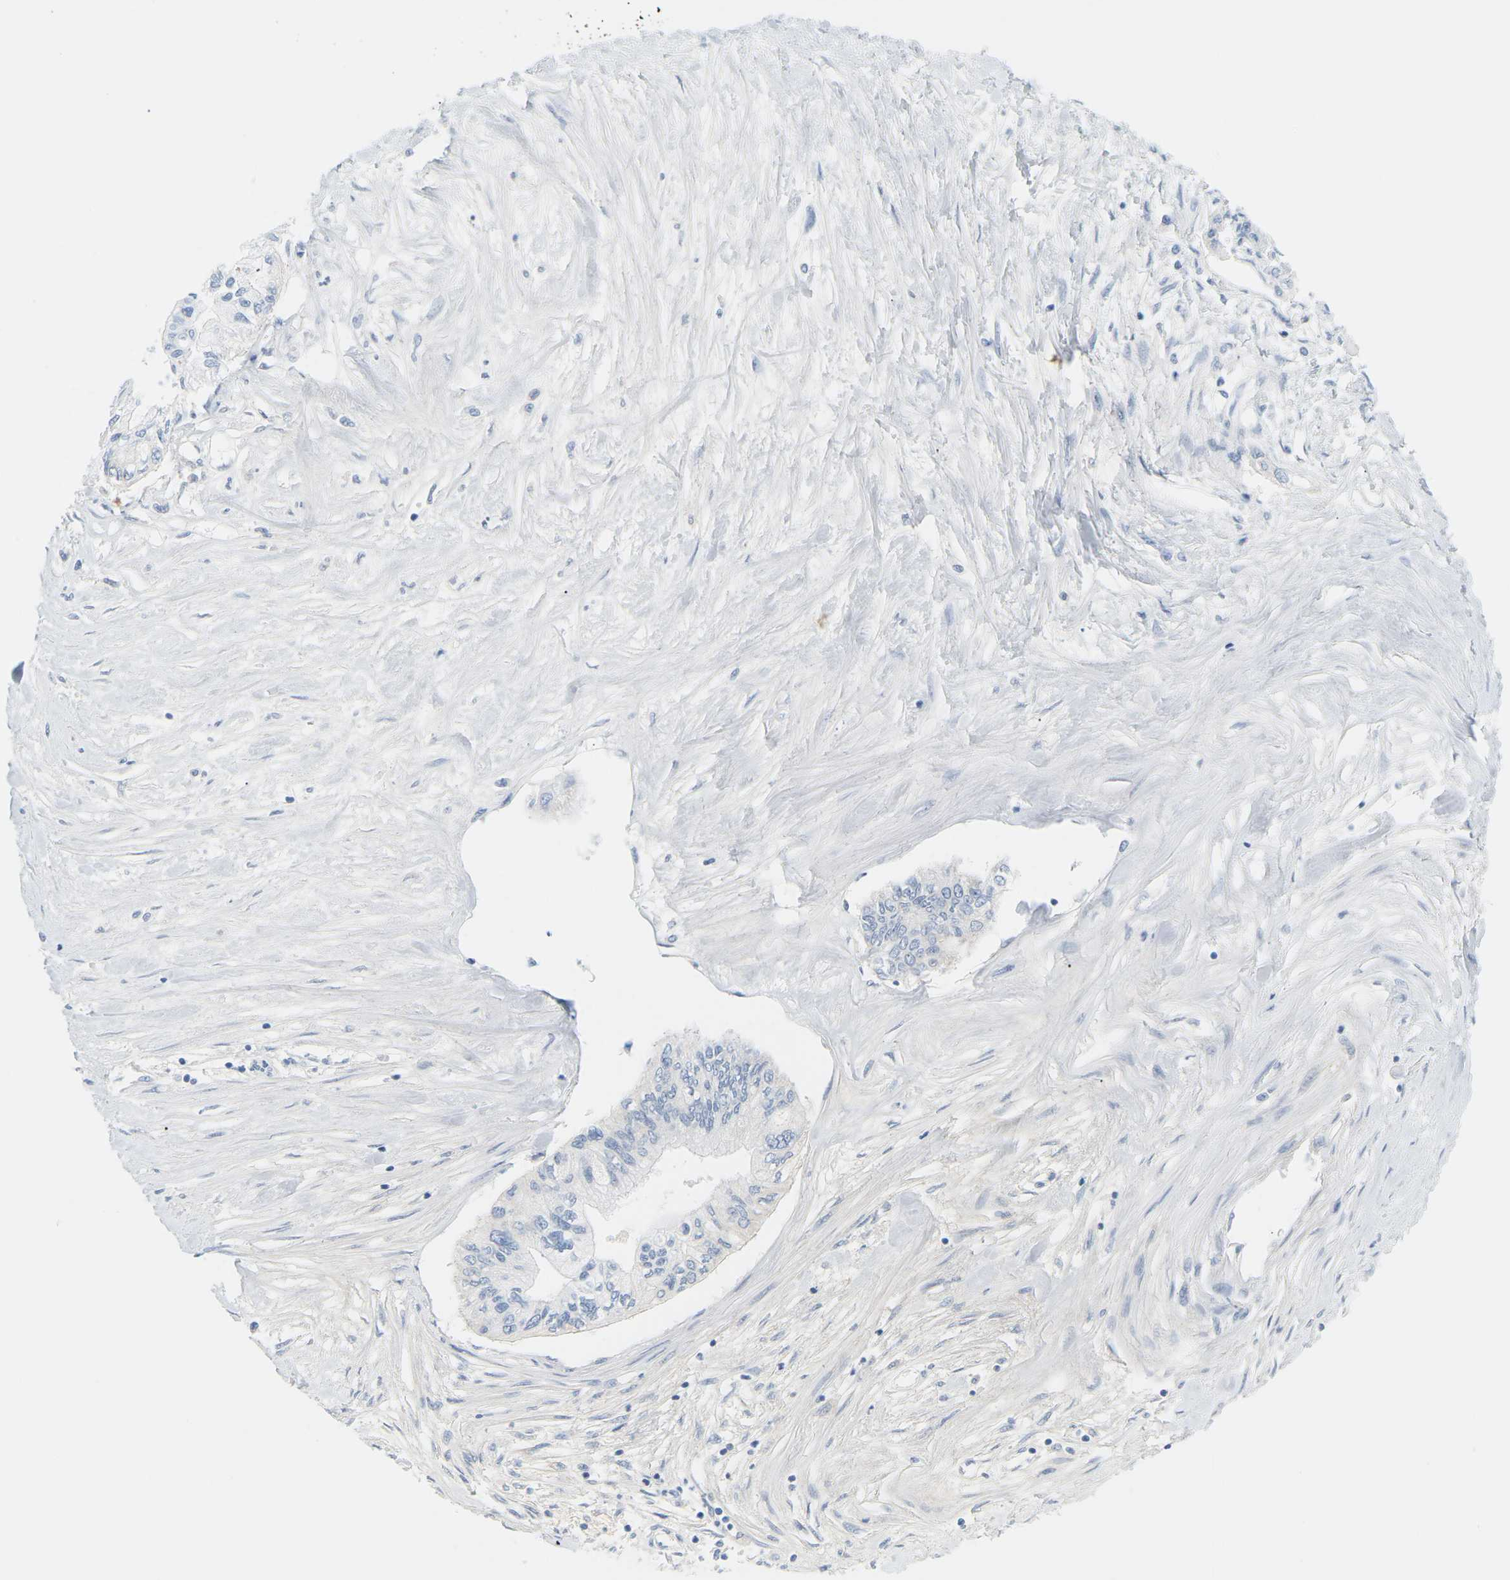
{"staining": {"intensity": "negative", "quantity": "none", "location": "none"}, "tissue": "pancreatic cancer", "cell_type": "Tumor cells", "image_type": "cancer", "snomed": [{"axis": "morphology", "description": "Adenocarcinoma, NOS"}, {"axis": "topography", "description": "Pancreas"}], "caption": "An IHC micrograph of pancreatic adenocarcinoma is shown. There is no staining in tumor cells of pancreatic adenocarcinoma. The staining is performed using DAB brown chromogen with nuclei counter-stained in using hematoxylin.", "gene": "APOB", "patient": {"sex": "female", "age": 77}}